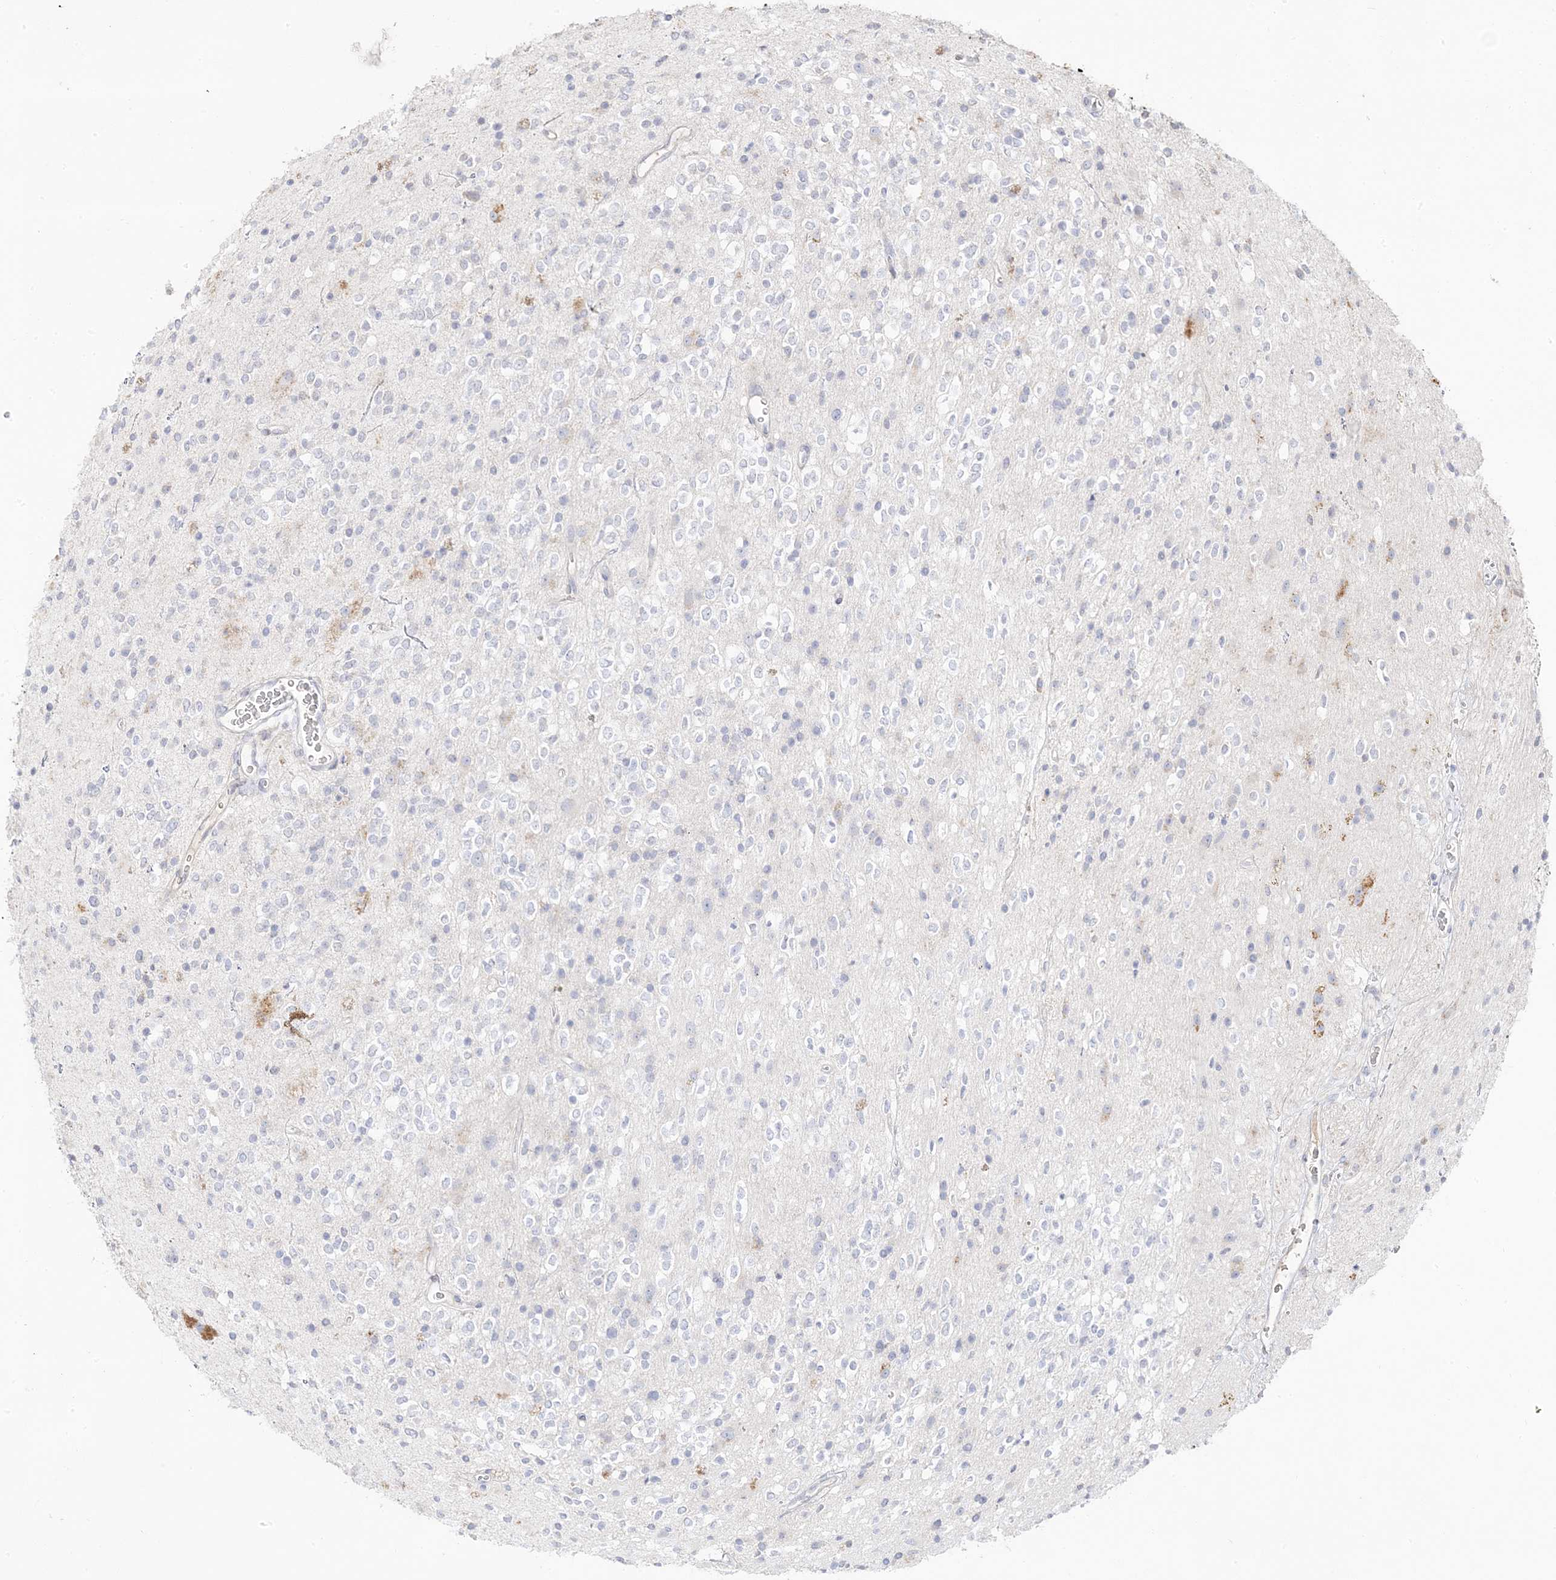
{"staining": {"intensity": "negative", "quantity": "none", "location": "none"}, "tissue": "glioma", "cell_type": "Tumor cells", "image_type": "cancer", "snomed": [{"axis": "morphology", "description": "Glioma, malignant, High grade"}, {"axis": "topography", "description": "Brain"}], "caption": "The micrograph displays no significant staining in tumor cells of glioma.", "gene": "TRANK1", "patient": {"sex": "male", "age": 34}}